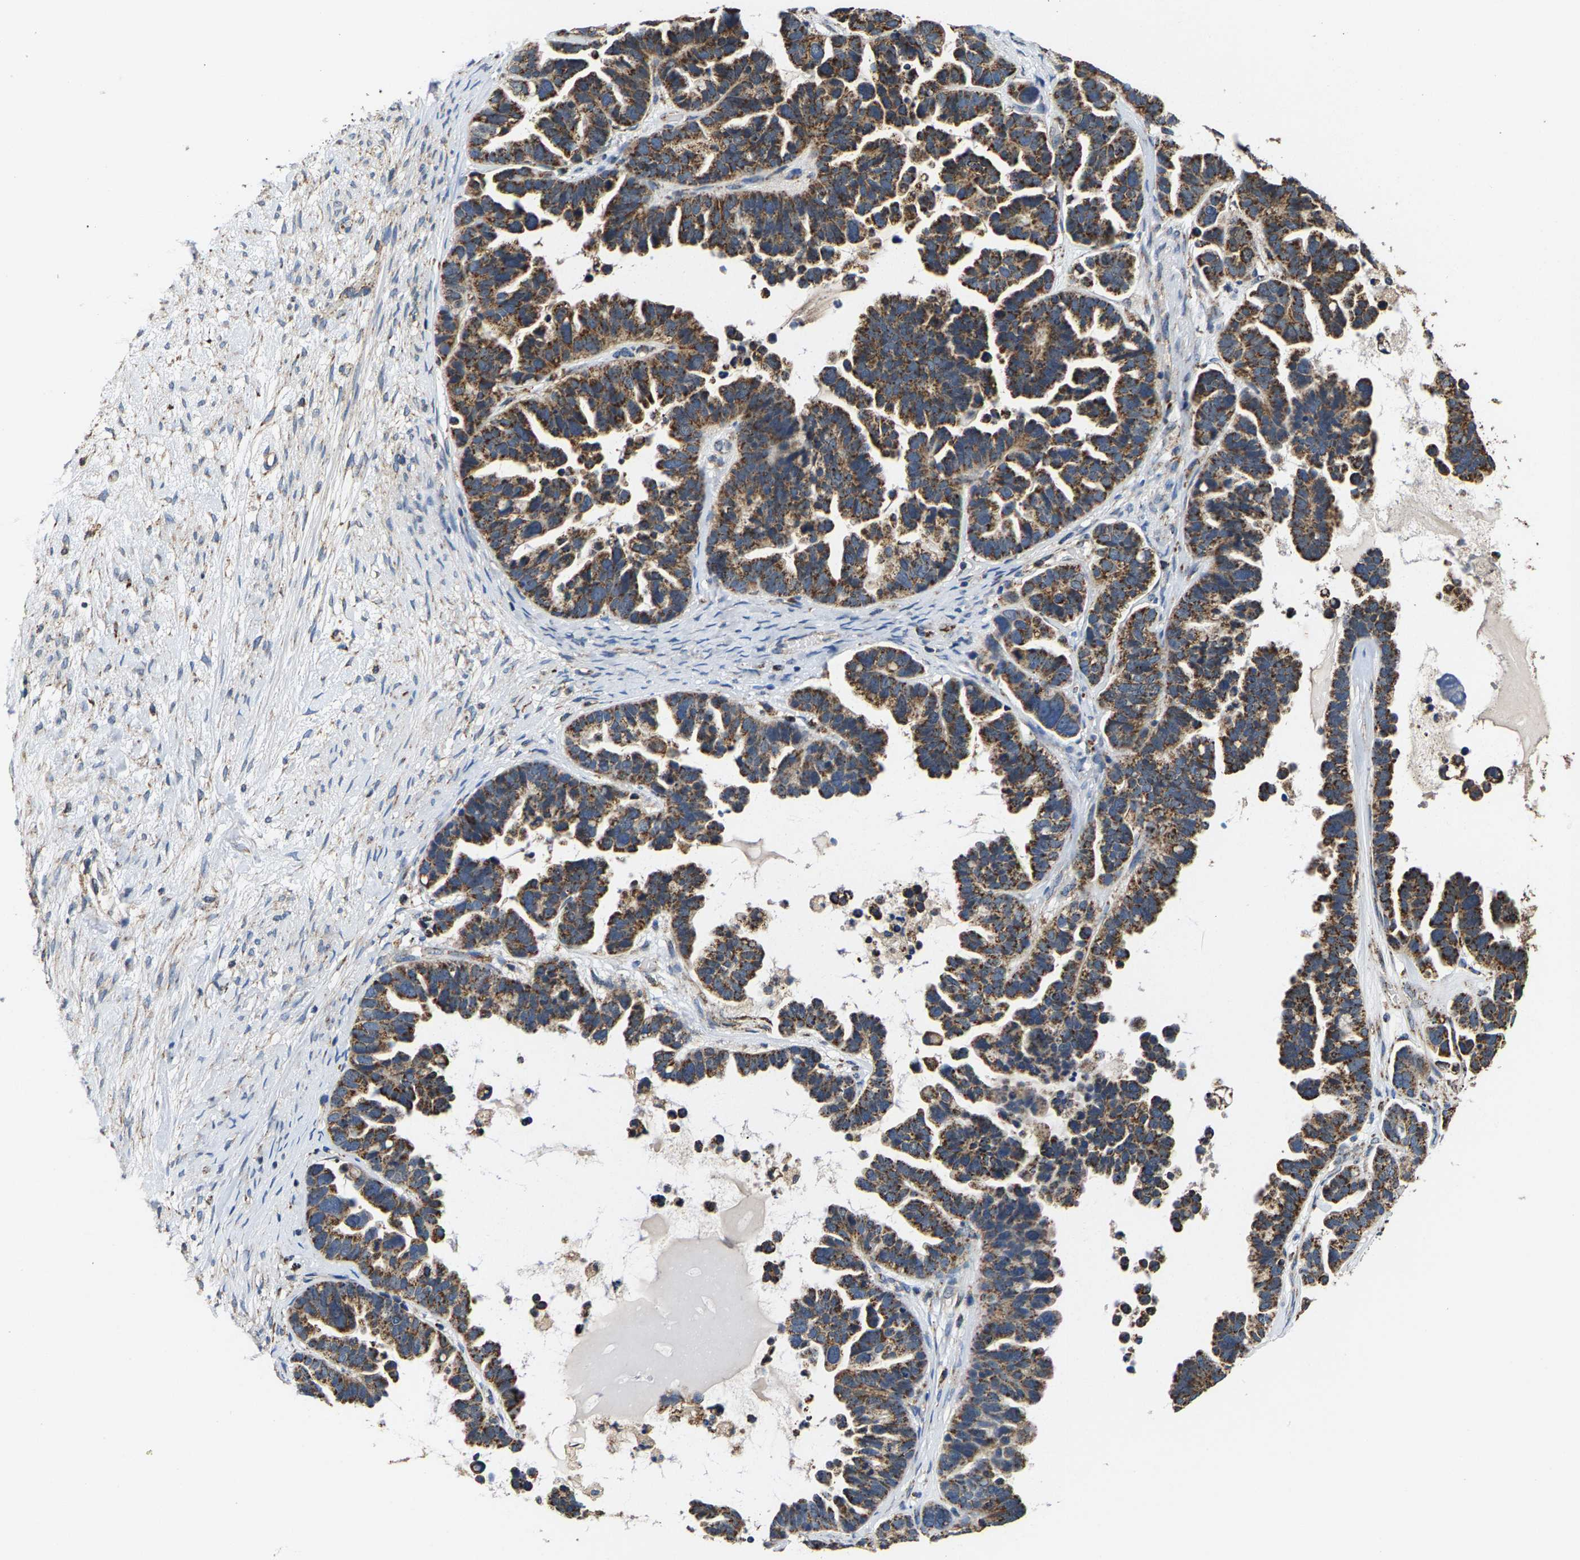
{"staining": {"intensity": "moderate", "quantity": ">75%", "location": "cytoplasmic/membranous"}, "tissue": "ovarian cancer", "cell_type": "Tumor cells", "image_type": "cancer", "snomed": [{"axis": "morphology", "description": "Cystadenocarcinoma, serous, NOS"}, {"axis": "topography", "description": "Ovary"}], "caption": "Immunohistochemical staining of ovarian cancer shows medium levels of moderate cytoplasmic/membranous protein staining in about >75% of tumor cells.", "gene": "SHMT2", "patient": {"sex": "female", "age": 56}}